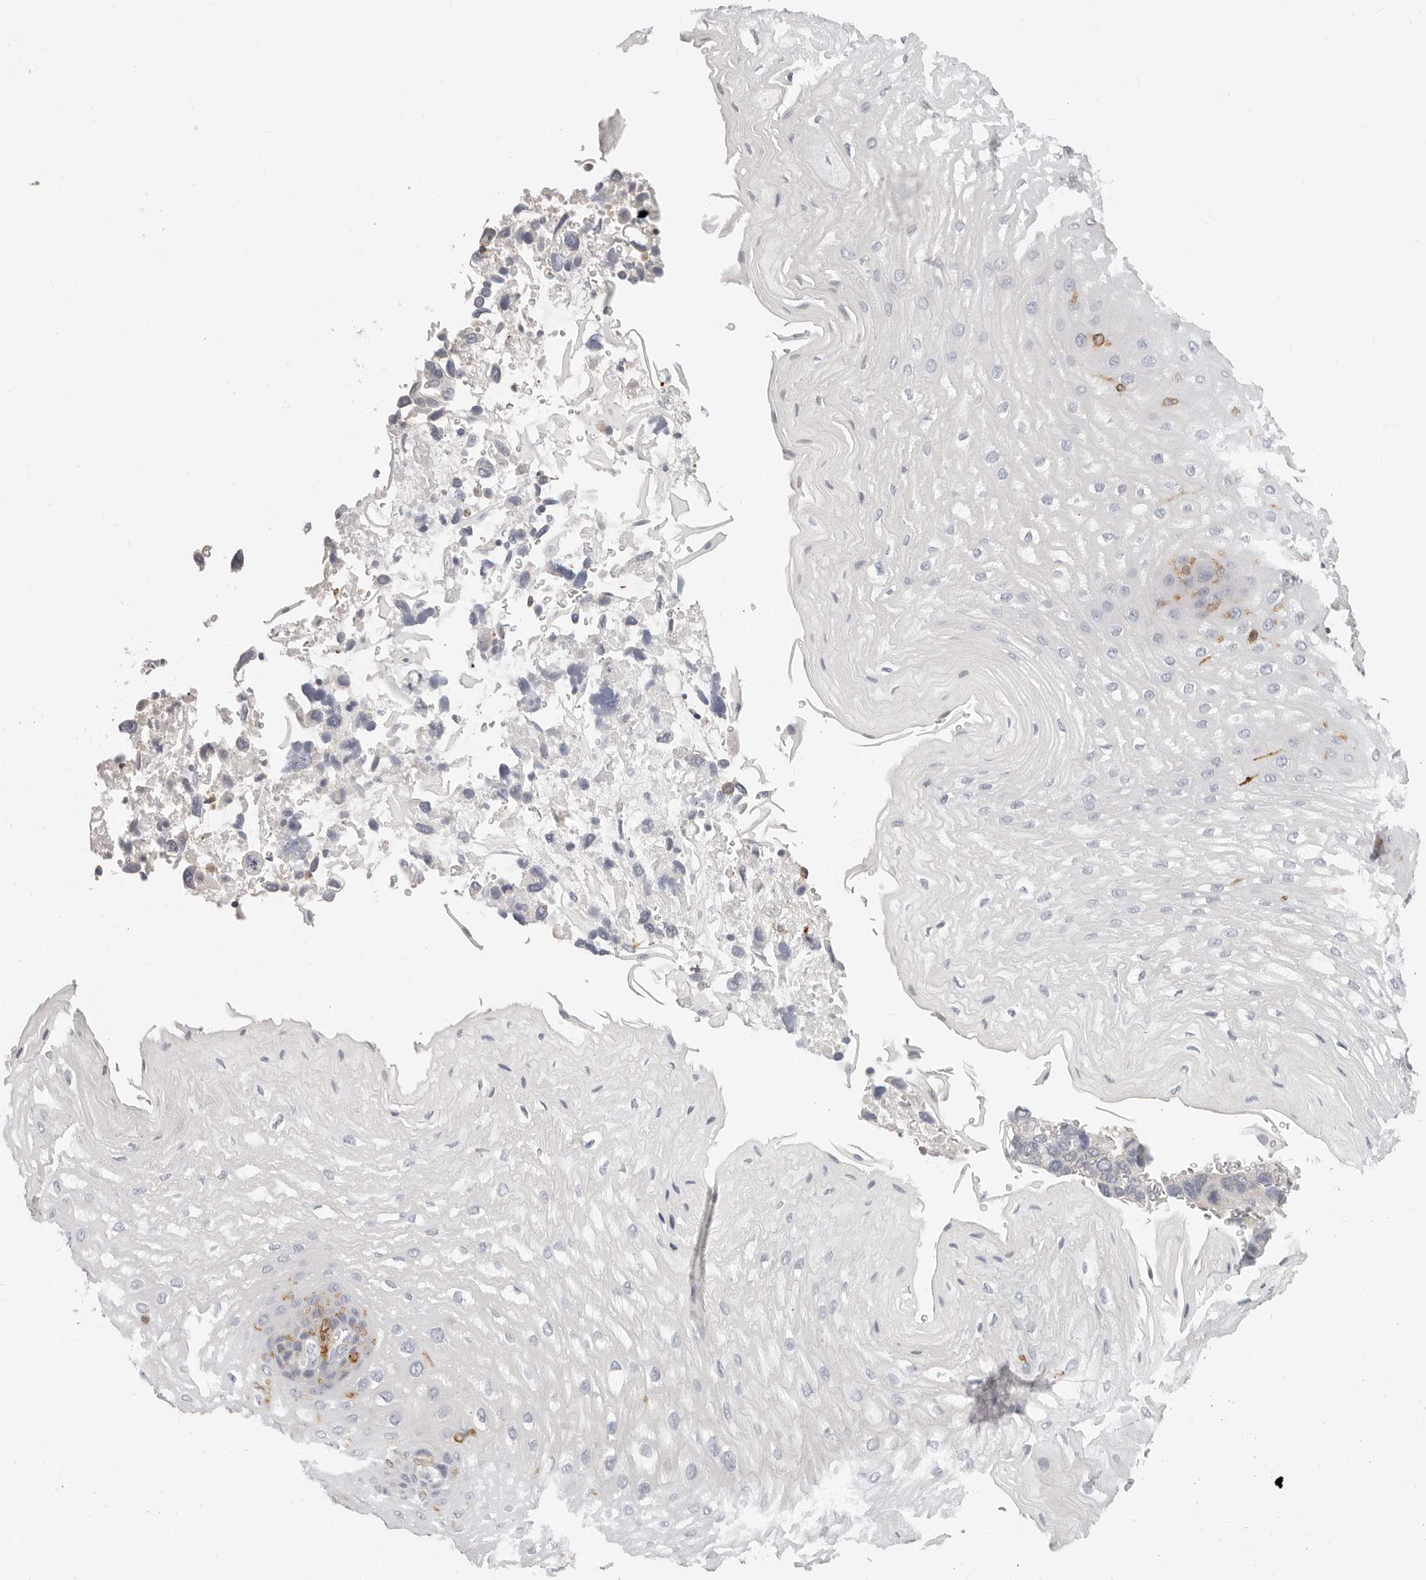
{"staining": {"intensity": "negative", "quantity": "none", "location": "none"}, "tissue": "esophagus", "cell_type": "Squamous epithelial cells", "image_type": "normal", "snomed": [{"axis": "morphology", "description": "Normal tissue, NOS"}, {"axis": "topography", "description": "Esophagus"}], "caption": "DAB immunohistochemical staining of unremarkable esophagus reveals no significant expression in squamous epithelial cells.", "gene": "TMEM63B", "patient": {"sex": "male", "age": 54}}